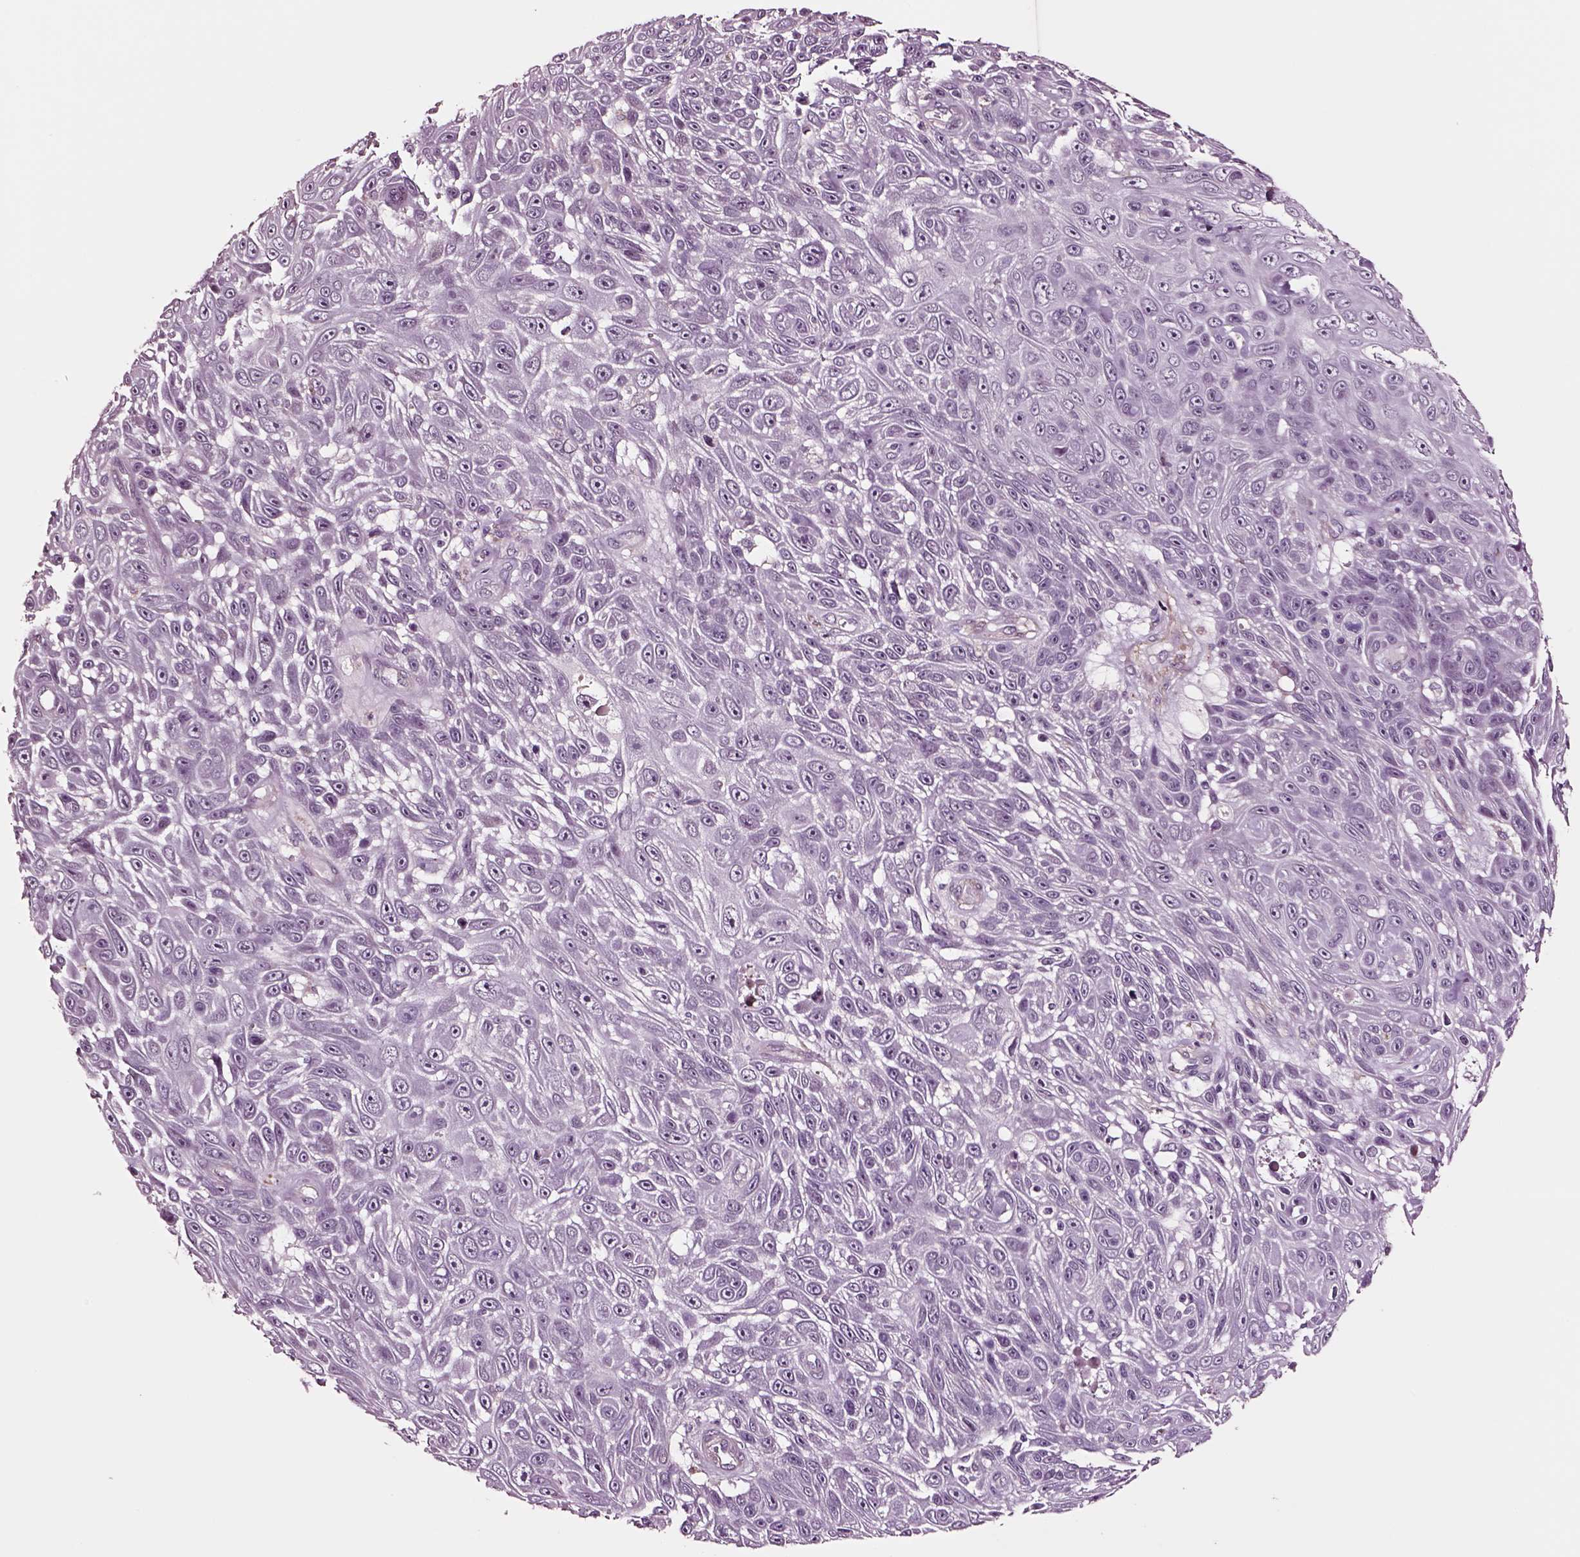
{"staining": {"intensity": "negative", "quantity": "none", "location": "none"}, "tissue": "skin cancer", "cell_type": "Tumor cells", "image_type": "cancer", "snomed": [{"axis": "morphology", "description": "Squamous cell carcinoma, NOS"}, {"axis": "topography", "description": "Skin"}], "caption": "IHC photomicrograph of squamous cell carcinoma (skin) stained for a protein (brown), which demonstrates no expression in tumor cells. The staining is performed using DAB (3,3'-diaminobenzidine) brown chromogen with nuclei counter-stained in using hematoxylin.", "gene": "SOX10", "patient": {"sex": "male", "age": 82}}